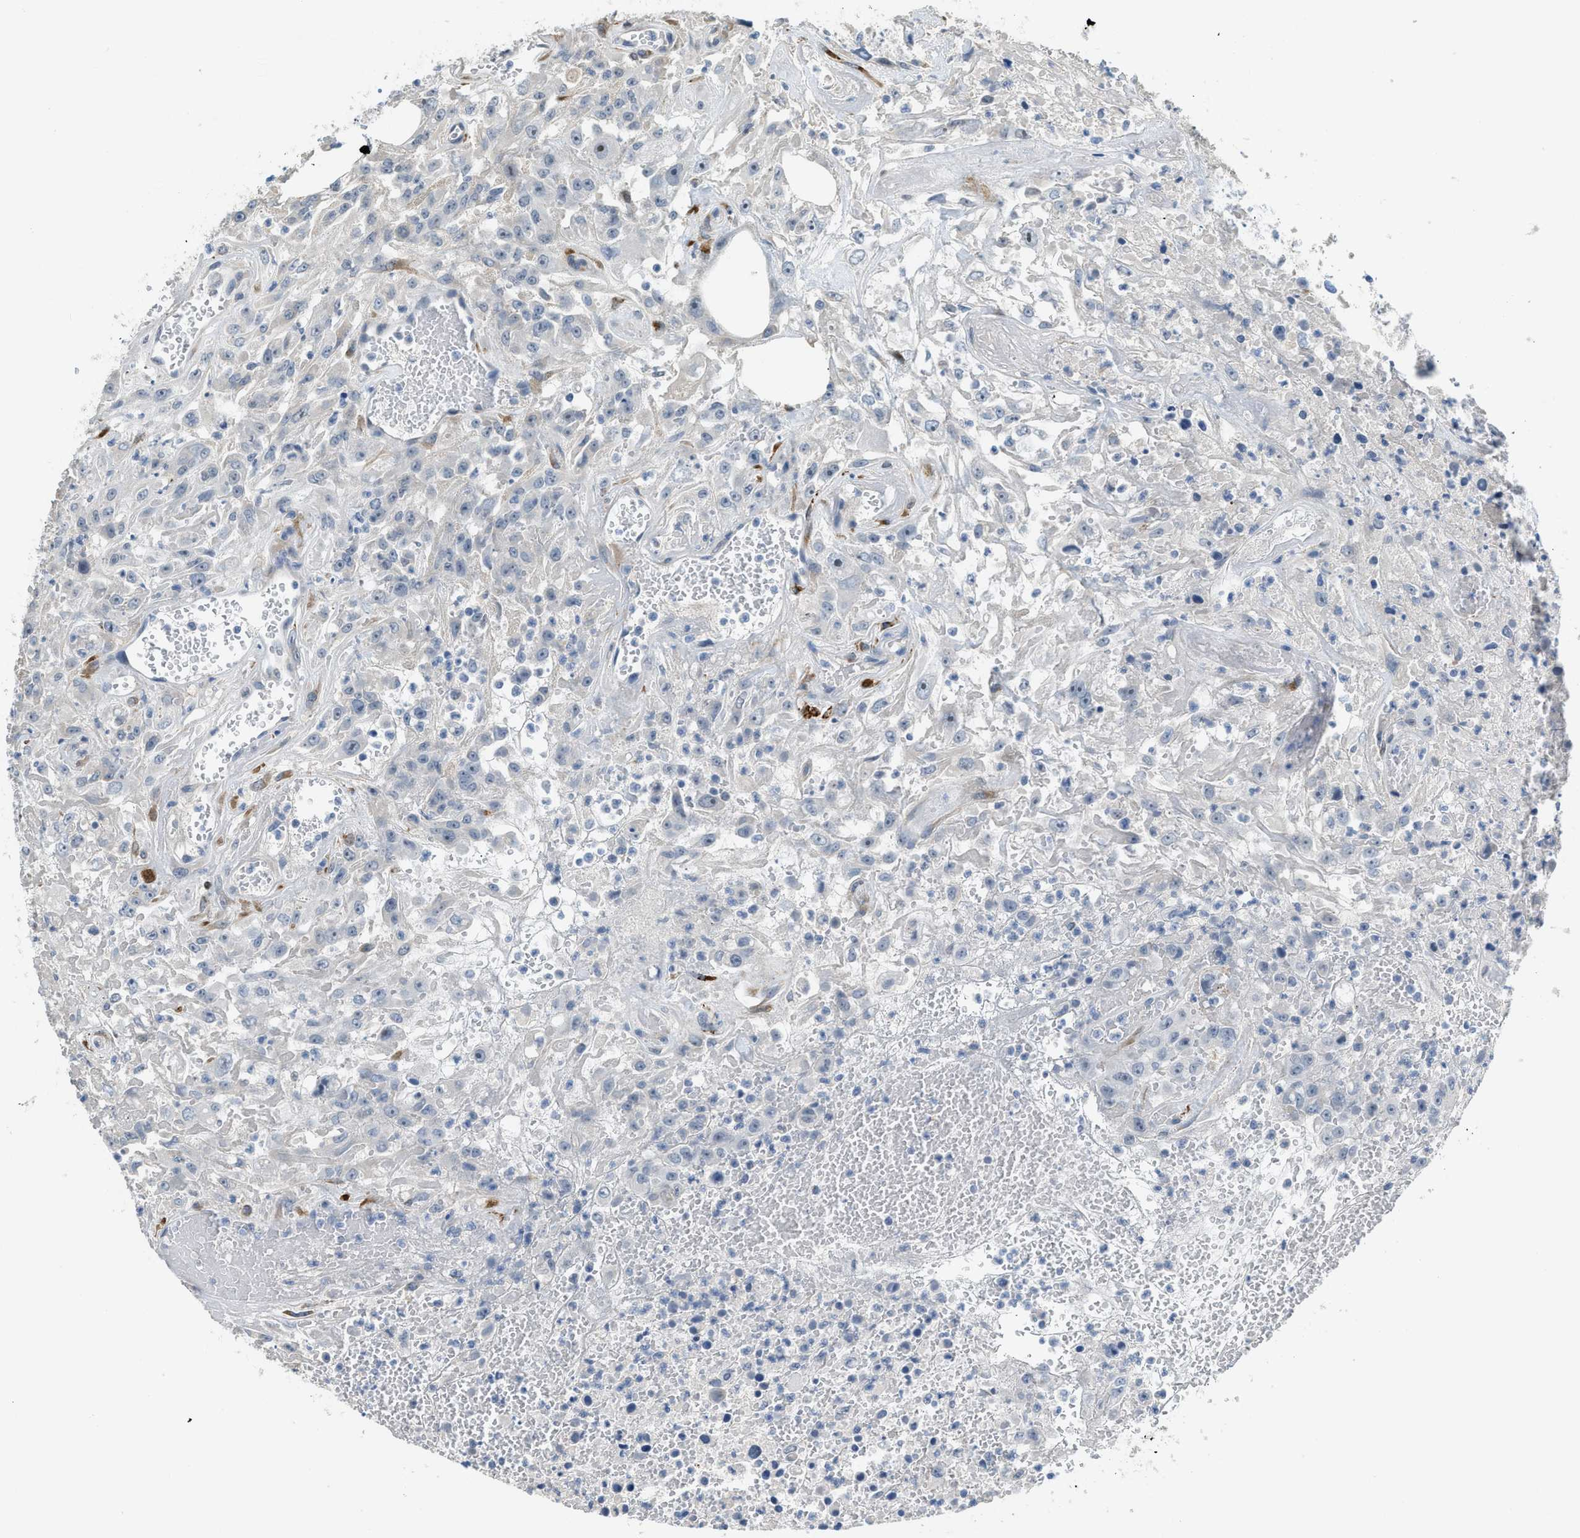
{"staining": {"intensity": "negative", "quantity": "none", "location": "none"}, "tissue": "urothelial cancer", "cell_type": "Tumor cells", "image_type": "cancer", "snomed": [{"axis": "morphology", "description": "Urothelial carcinoma, High grade"}, {"axis": "topography", "description": "Urinary bladder"}], "caption": "Immunohistochemistry (IHC) image of urothelial carcinoma (high-grade) stained for a protein (brown), which exhibits no staining in tumor cells.", "gene": "TMEM154", "patient": {"sex": "male", "age": 46}}